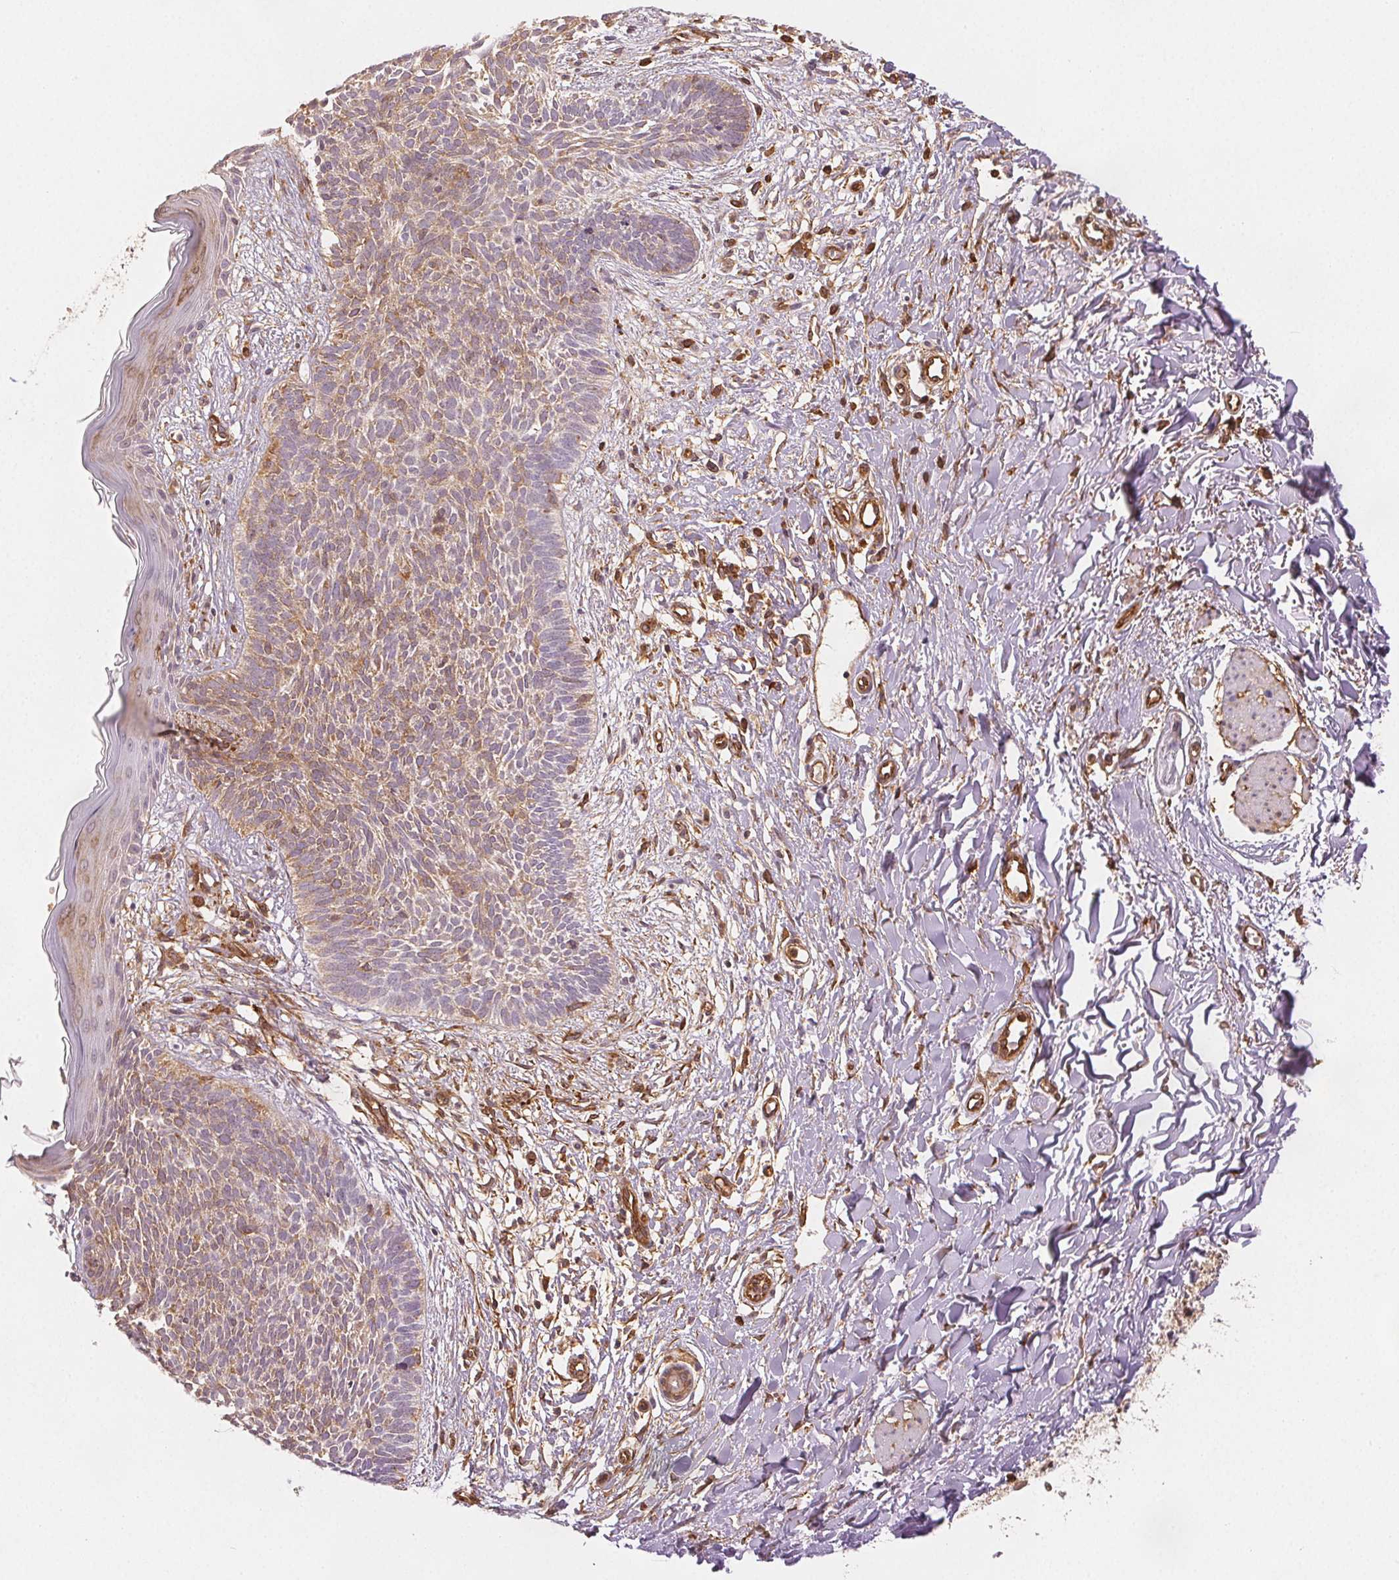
{"staining": {"intensity": "weak", "quantity": "25%-75%", "location": "cytoplasmic/membranous"}, "tissue": "skin cancer", "cell_type": "Tumor cells", "image_type": "cancer", "snomed": [{"axis": "morphology", "description": "Basal cell carcinoma"}, {"axis": "topography", "description": "Skin"}], "caption": "Human skin cancer stained with a protein marker demonstrates weak staining in tumor cells.", "gene": "DIAPH2", "patient": {"sex": "female", "age": 84}}